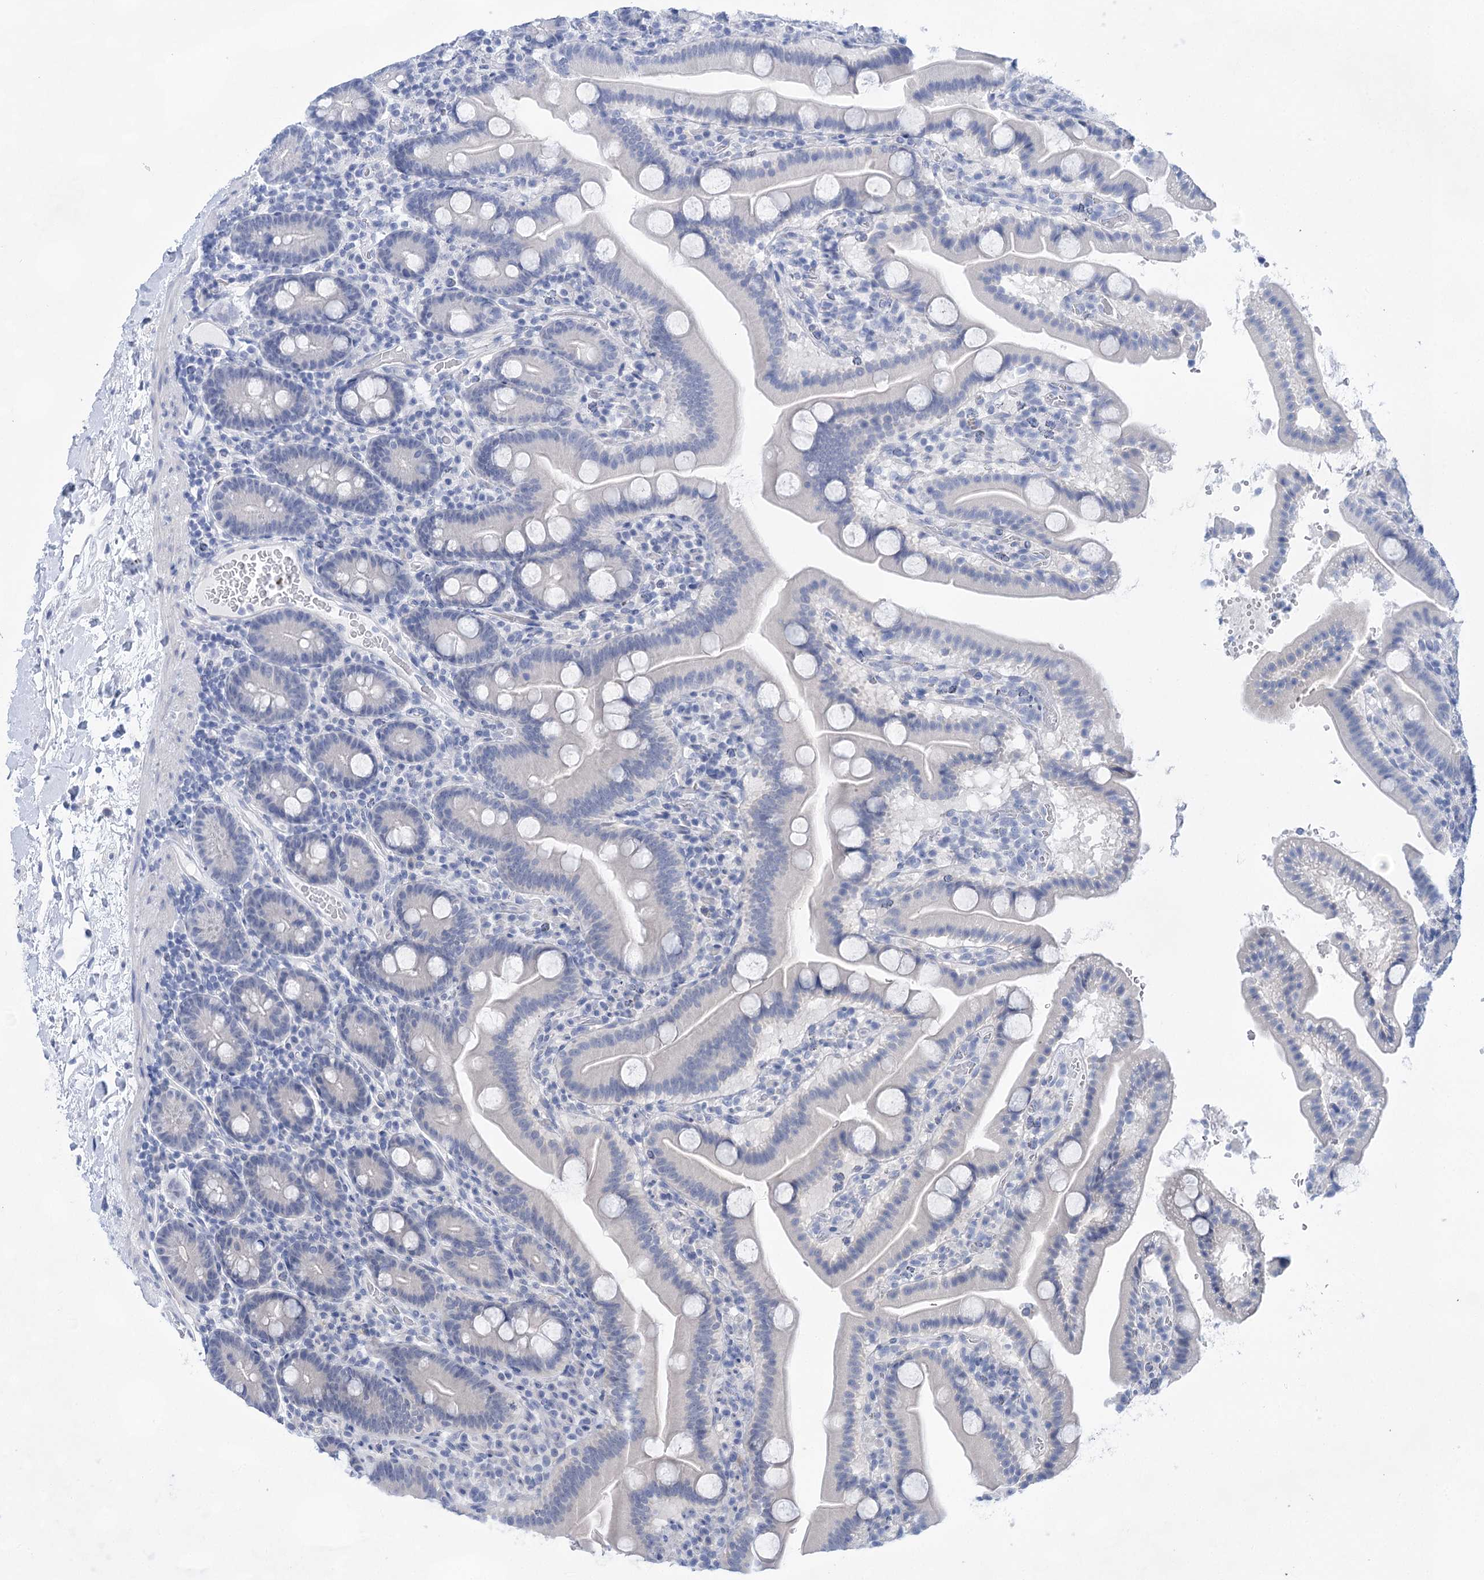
{"staining": {"intensity": "negative", "quantity": "none", "location": "none"}, "tissue": "duodenum", "cell_type": "Glandular cells", "image_type": "normal", "snomed": [{"axis": "morphology", "description": "Normal tissue, NOS"}, {"axis": "topography", "description": "Duodenum"}], "caption": "This is an immunohistochemistry photomicrograph of benign human duodenum. There is no staining in glandular cells.", "gene": "LALBA", "patient": {"sex": "male", "age": 55}}